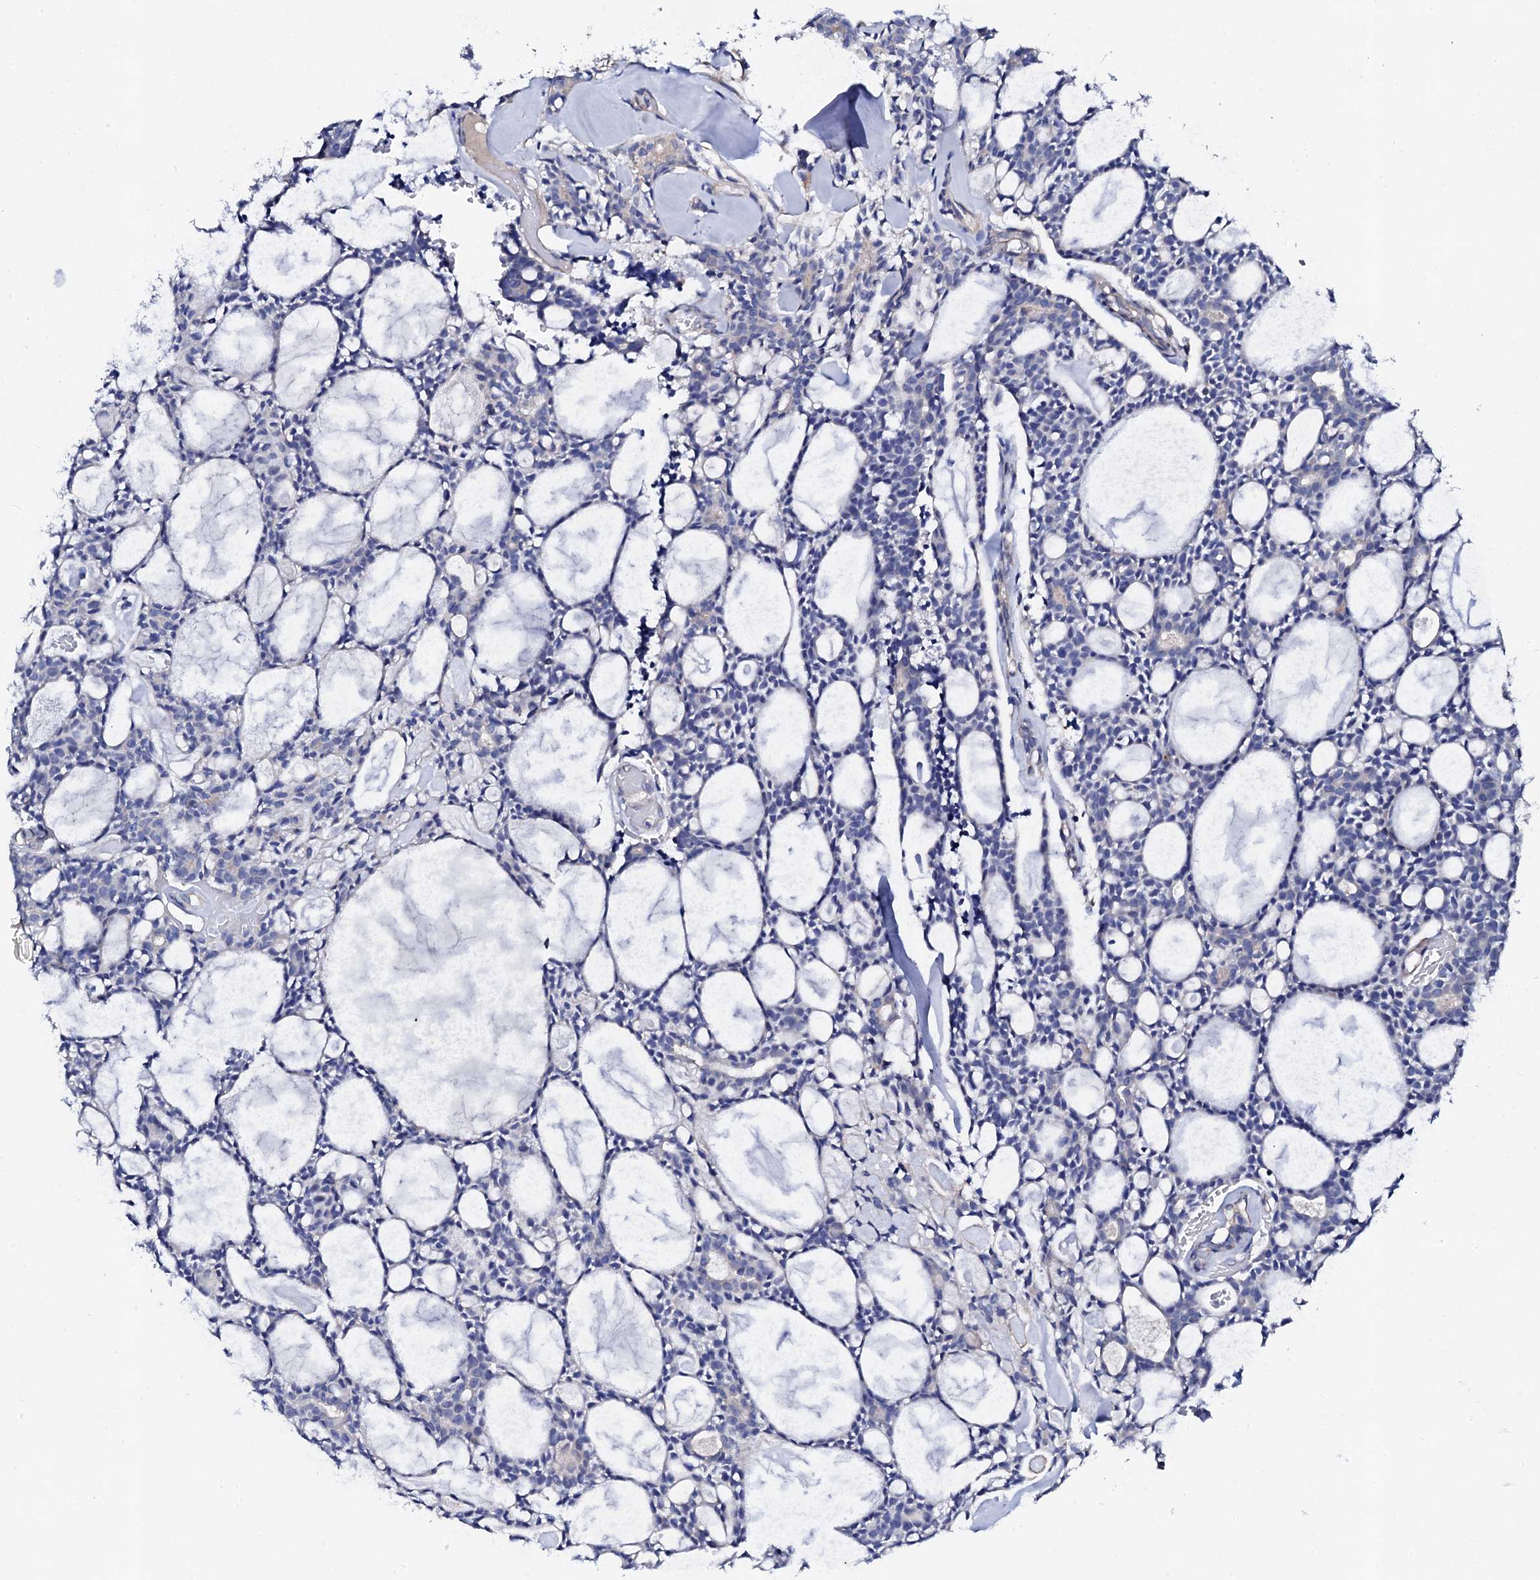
{"staining": {"intensity": "negative", "quantity": "none", "location": "none"}, "tissue": "head and neck cancer", "cell_type": "Tumor cells", "image_type": "cancer", "snomed": [{"axis": "morphology", "description": "Adenocarcinoma, NOS"}, {"axis": "topography", "description": "Salivary gland"}, {"axis": "topography", "description": "Head-Neck"}], "caption": "Human adenocarcinoma (head and neck) stained for a protein using immunohistochemistry (IHC) reveals no staining in tumor cells.", "gene": "KLHL32", "patient": {"sex": "male", "age": 55}}